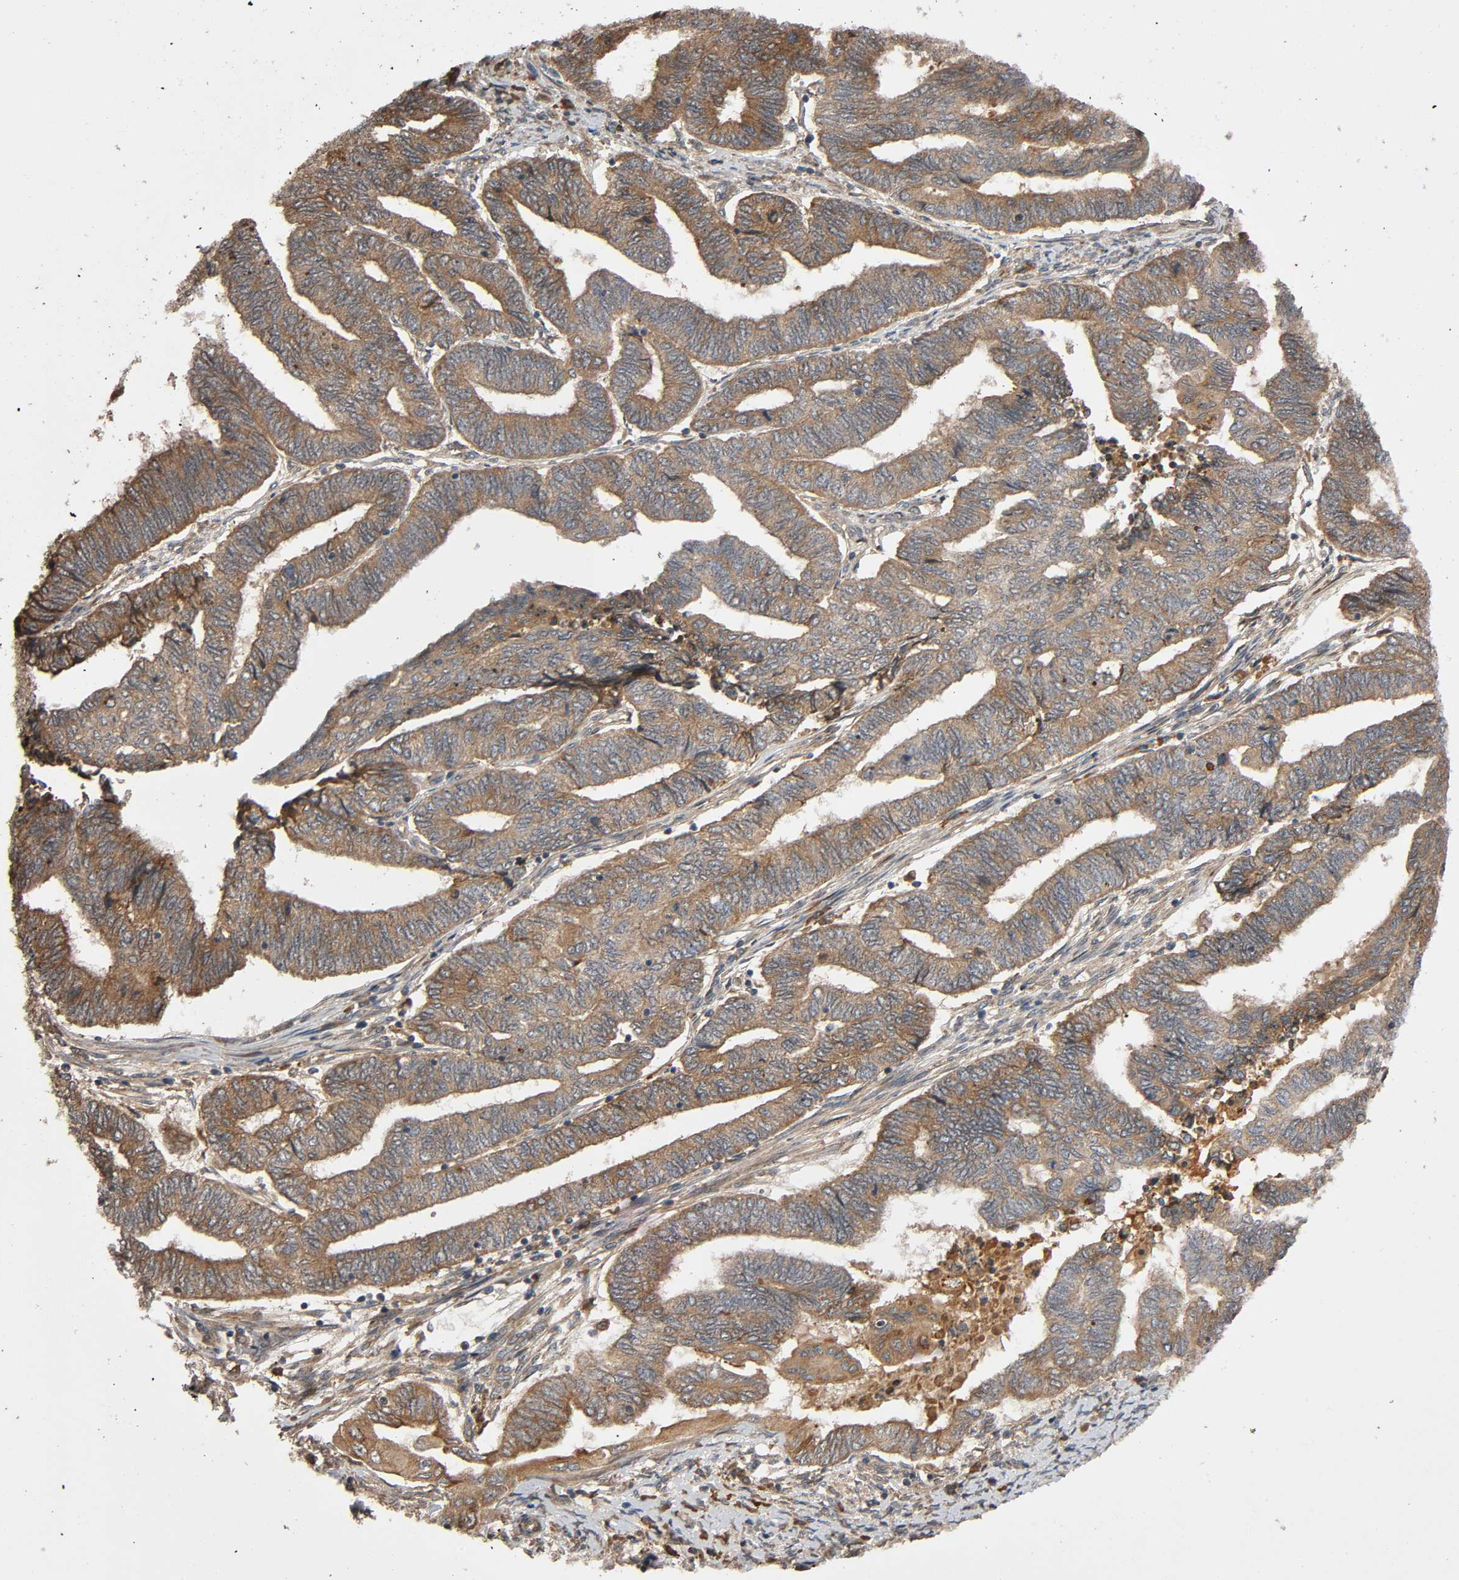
{"staining": {"intensity": "moderate", "quantity": ">75%", "location": "cytoplasmic/membranous"}, "tissue": "endometrial cancer", "cell_type": "Tumor cells", "image_type": "cancer", "snomed": [{"axis": "morphology", "description": "Adenocarcinoma, NOS"}, {"axis": "topography", "description": "Uterus"}, {"axis": "topography", "description": "Endometrium"}], "caption": "Approximately >75% of tumor cells in human endometrial cancer display moderate cytoplasmic/membranous protein positivity as visualized by brown immunohistochemical staining.", "gene": "MAP3K8", "patient": {"sex": "female", "age": 70}}